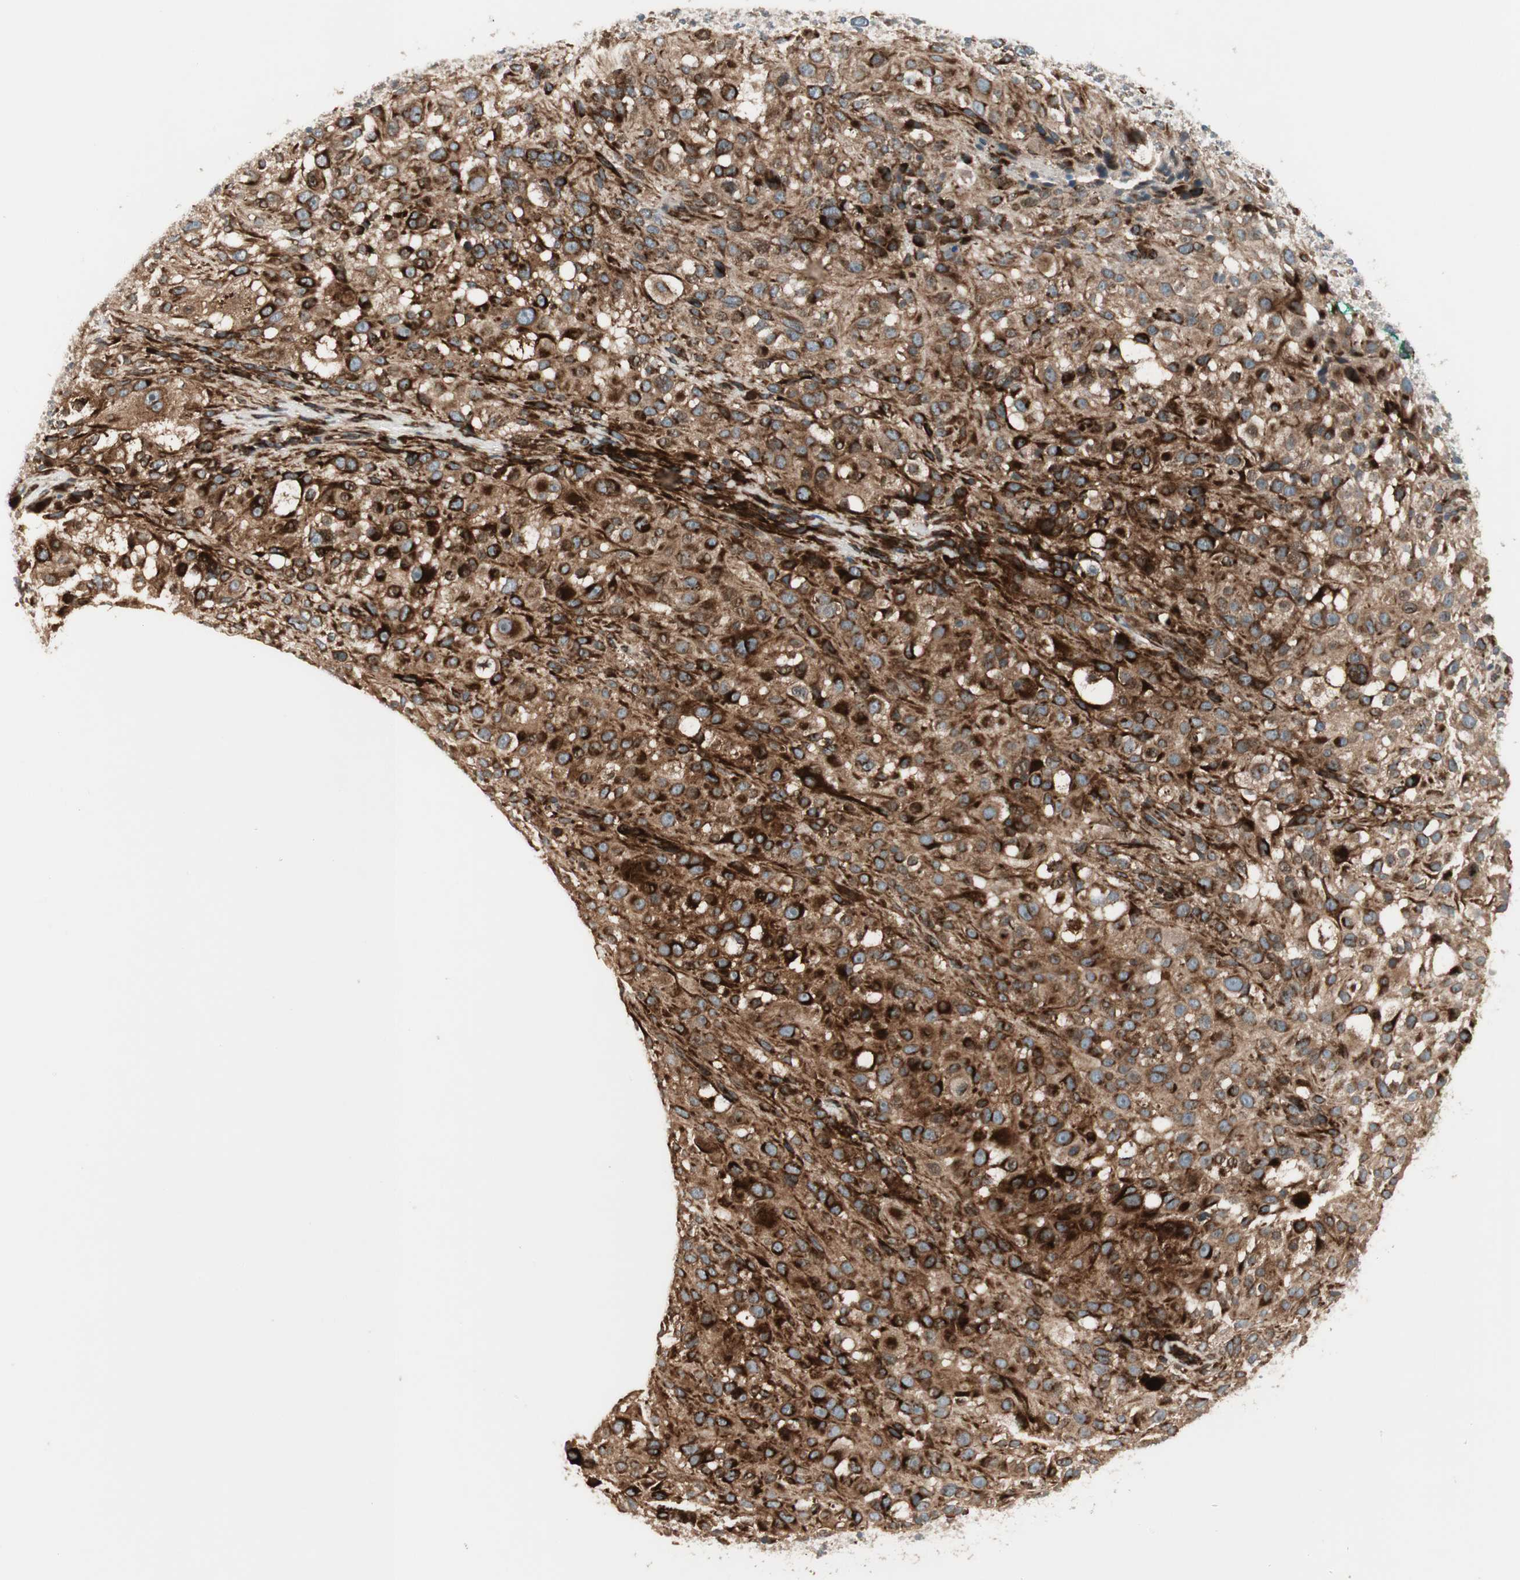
{"staining": {"intensity": "strong", "quantity": ">75%", "location": "cytoplasmic/membranous"}, "tissue": "melanoma", "cell_type": "Tumor cells", "image_type": "cancer", "snomed": [{"axis": "morphology", "description": "Necrosis, NOS"}, {"axis": "morphology", "description": "Malignant melanoma, NOS"}, {"axis": "topography", "description": "Skin"}], "caption": "Strong cytoplasmic/membranous staining is identified in about >75% of tumor cells in melanoma.", "gene": "PPP2R5E", "patient": {"sex": "female", "age": 87}}